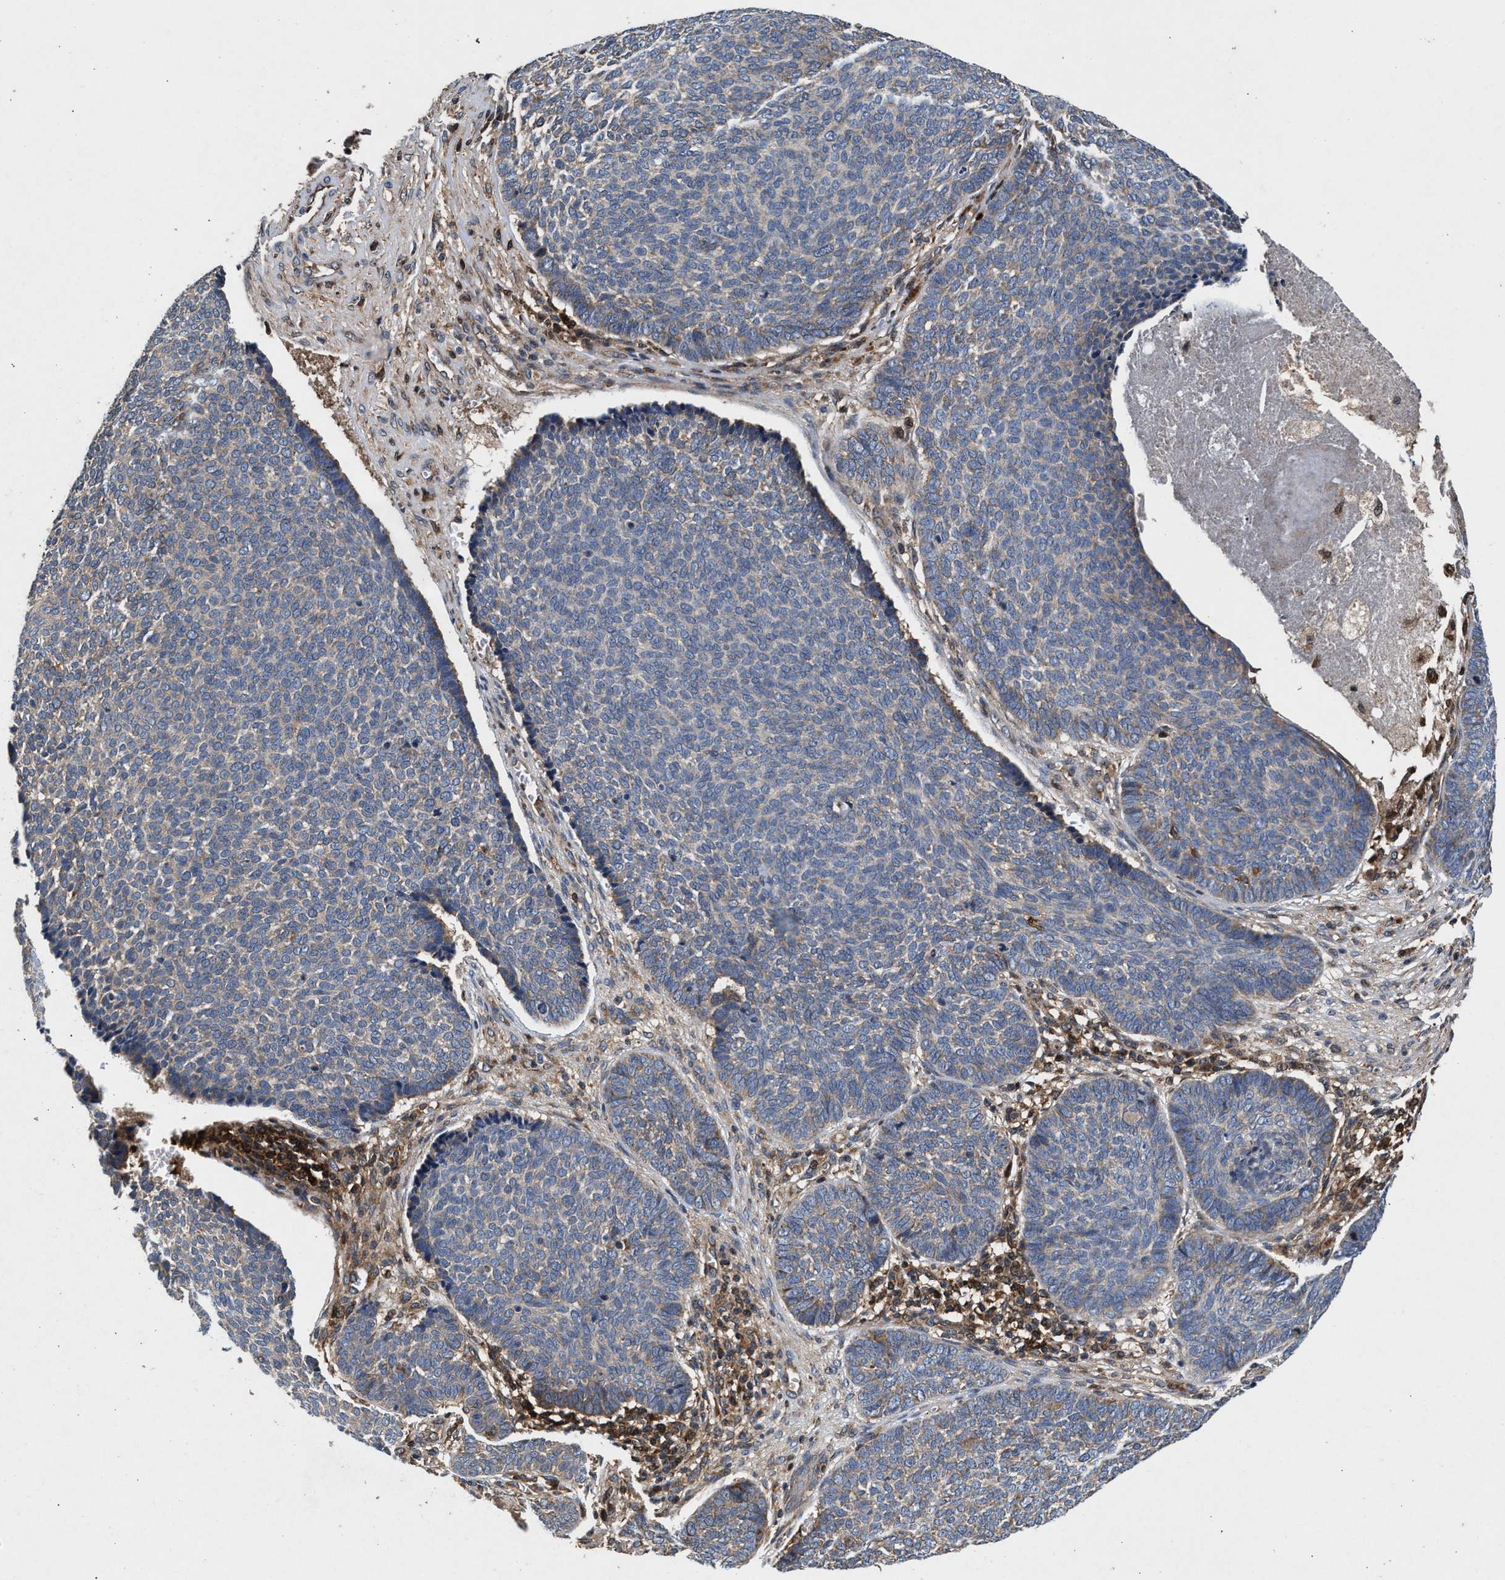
{"staining": {"intensity": "weak", "quantity": "25%-75%", "location": "cytoplasmic/membranous"}, "tissue": "skin cancer", "cell_type": "Tumor cells", "image_type": "cancer", "snomed": [{"axis": "morphology", "description": "Basal cell carcinoma"}, {"axis": "topography", "description": "Skin"}], "caption": "An image showing weak cytoplasmic/membranous positivity in about 25%-75% of tumor cells in skin cancer (basal cell carcinoma), as visualized by brown immunohistochemical staining.", "gene": "NFKB2", "patient": {"sex": "male", "age": 84}}